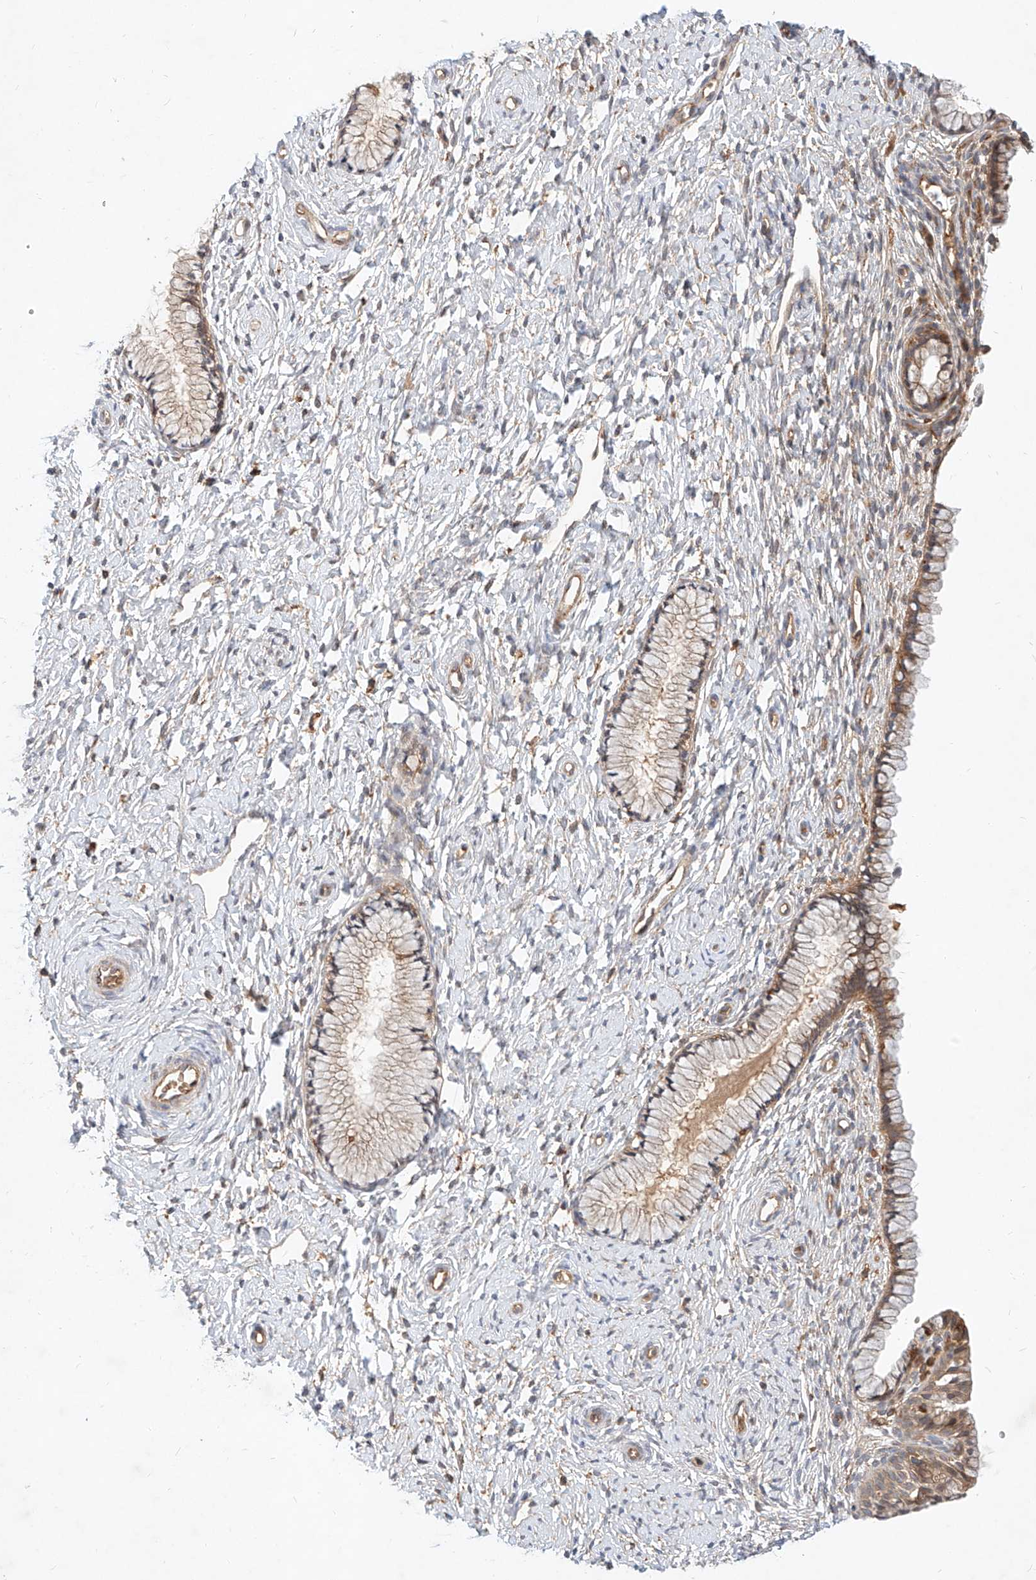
{"staining": {"intensity": "weak", "quantity": "25%-75%", "location": "cytoplasmic/membranous"}, "tissue": "cervix", "cell_type": "Glandular cells", "image_type": "normal", "snomed": [{"axis": "morphology", "description": "Normal tissue, NOS"}, {"axis": "topography", "description": "Cervix"}], "caption": "Weak cytoplasmic/membranous staining is identified in approximately 25%-75% of glandular cells in benign cervix.", "gene": "NFAM1", "patient": {"sex": "female", "age": 33}}